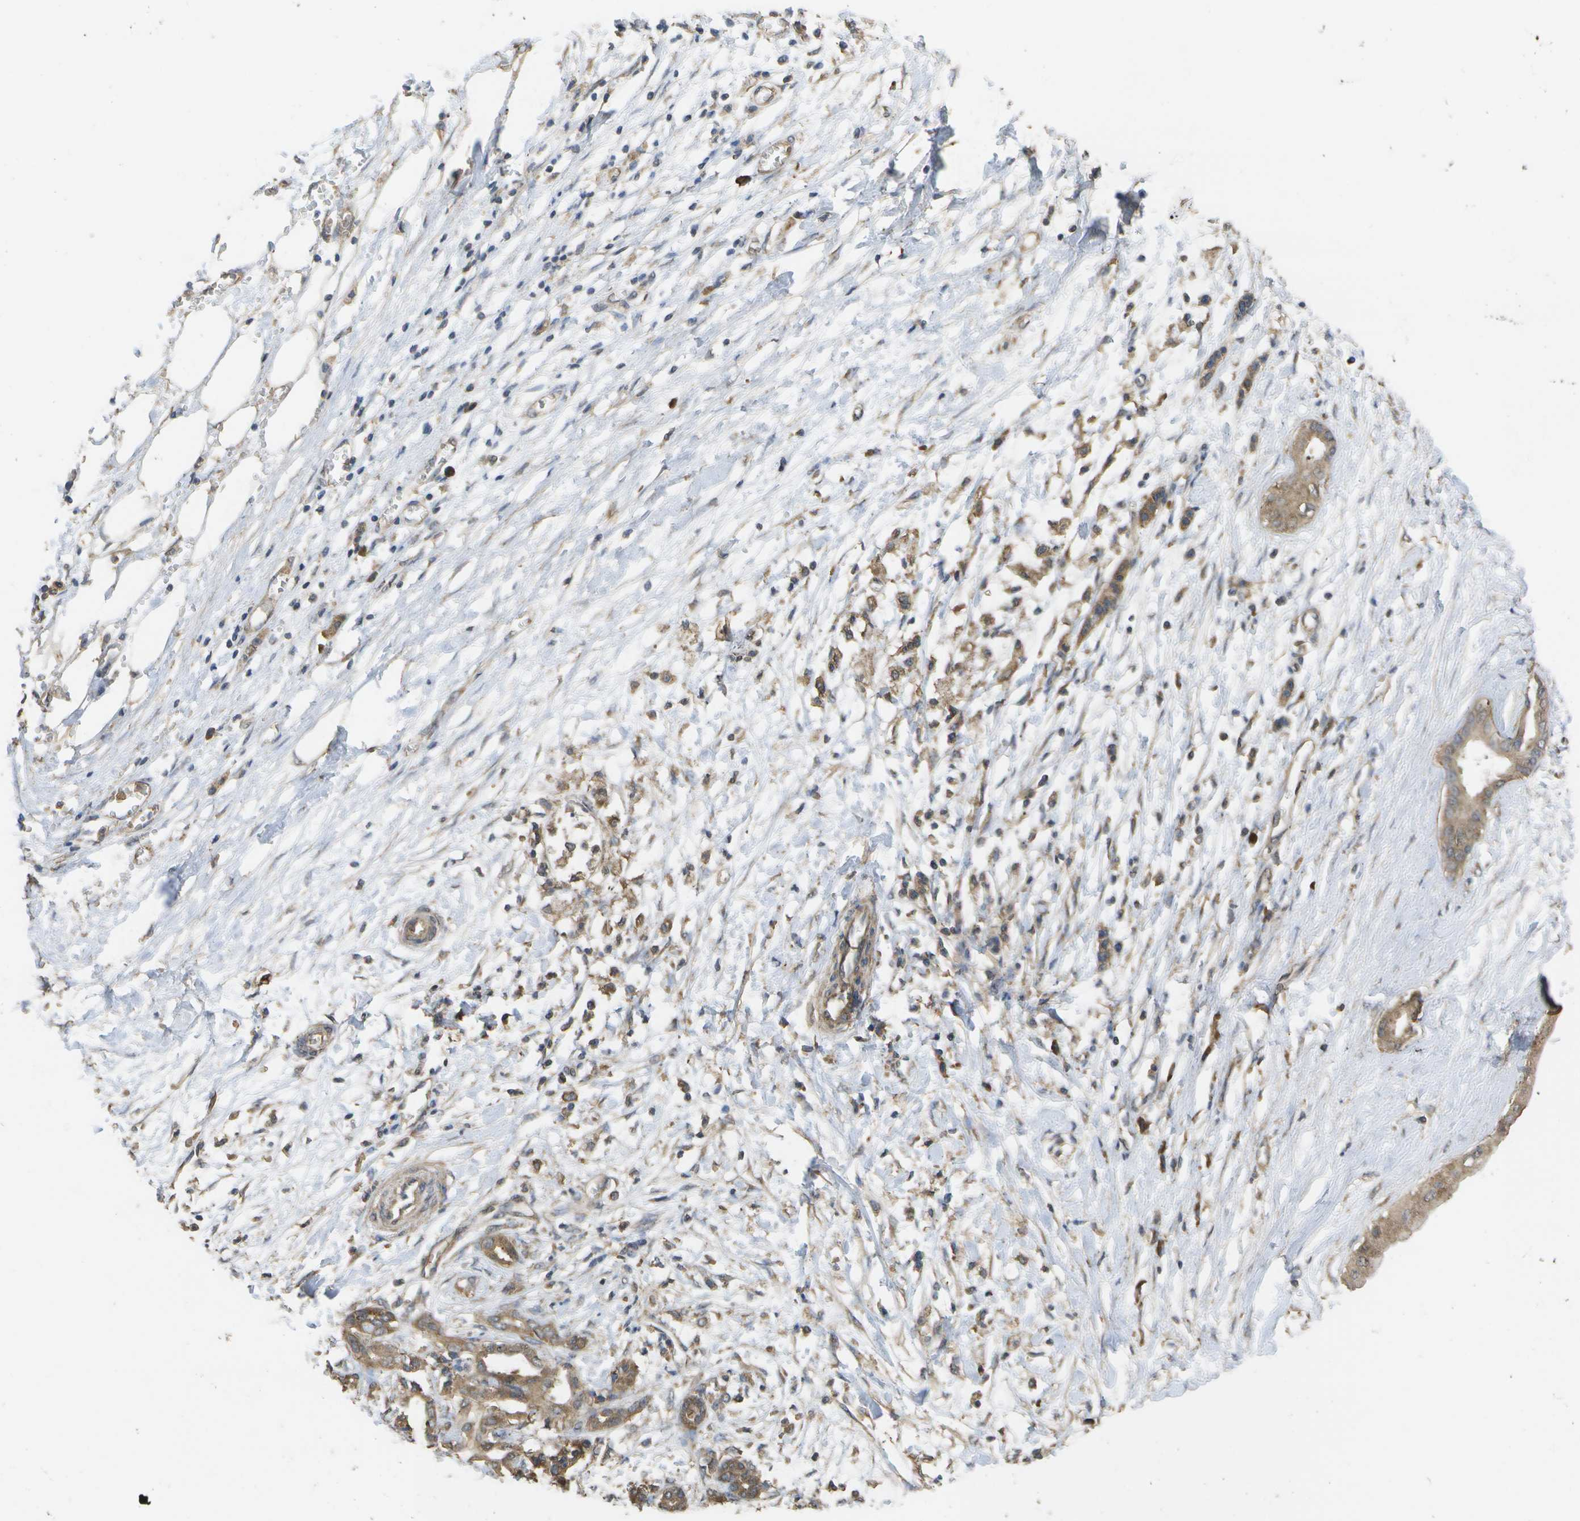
{"staining": {"intensity": "moderate", "quantity": ">75%", "location": "cytoplasmic/membranous"}, "tissue": "pancreatic cancer", "cell_type": "Tumor cells", "image_type": "cancer", "snomed": [{"axis": "morphology", "description": "Adenocarcinoma, NOS"}, {"axis": "topography", "description": "Pancreas"}], "caption": "Approximately >75% of tumor cells in adenocarcinoma (pancreatic) reveal moderate cytoplasmic/membranous protein expression as visualized by brown immunohistochemical staining.", "gene": "SACS", "patient": {"sex": "male", "age": 56}}